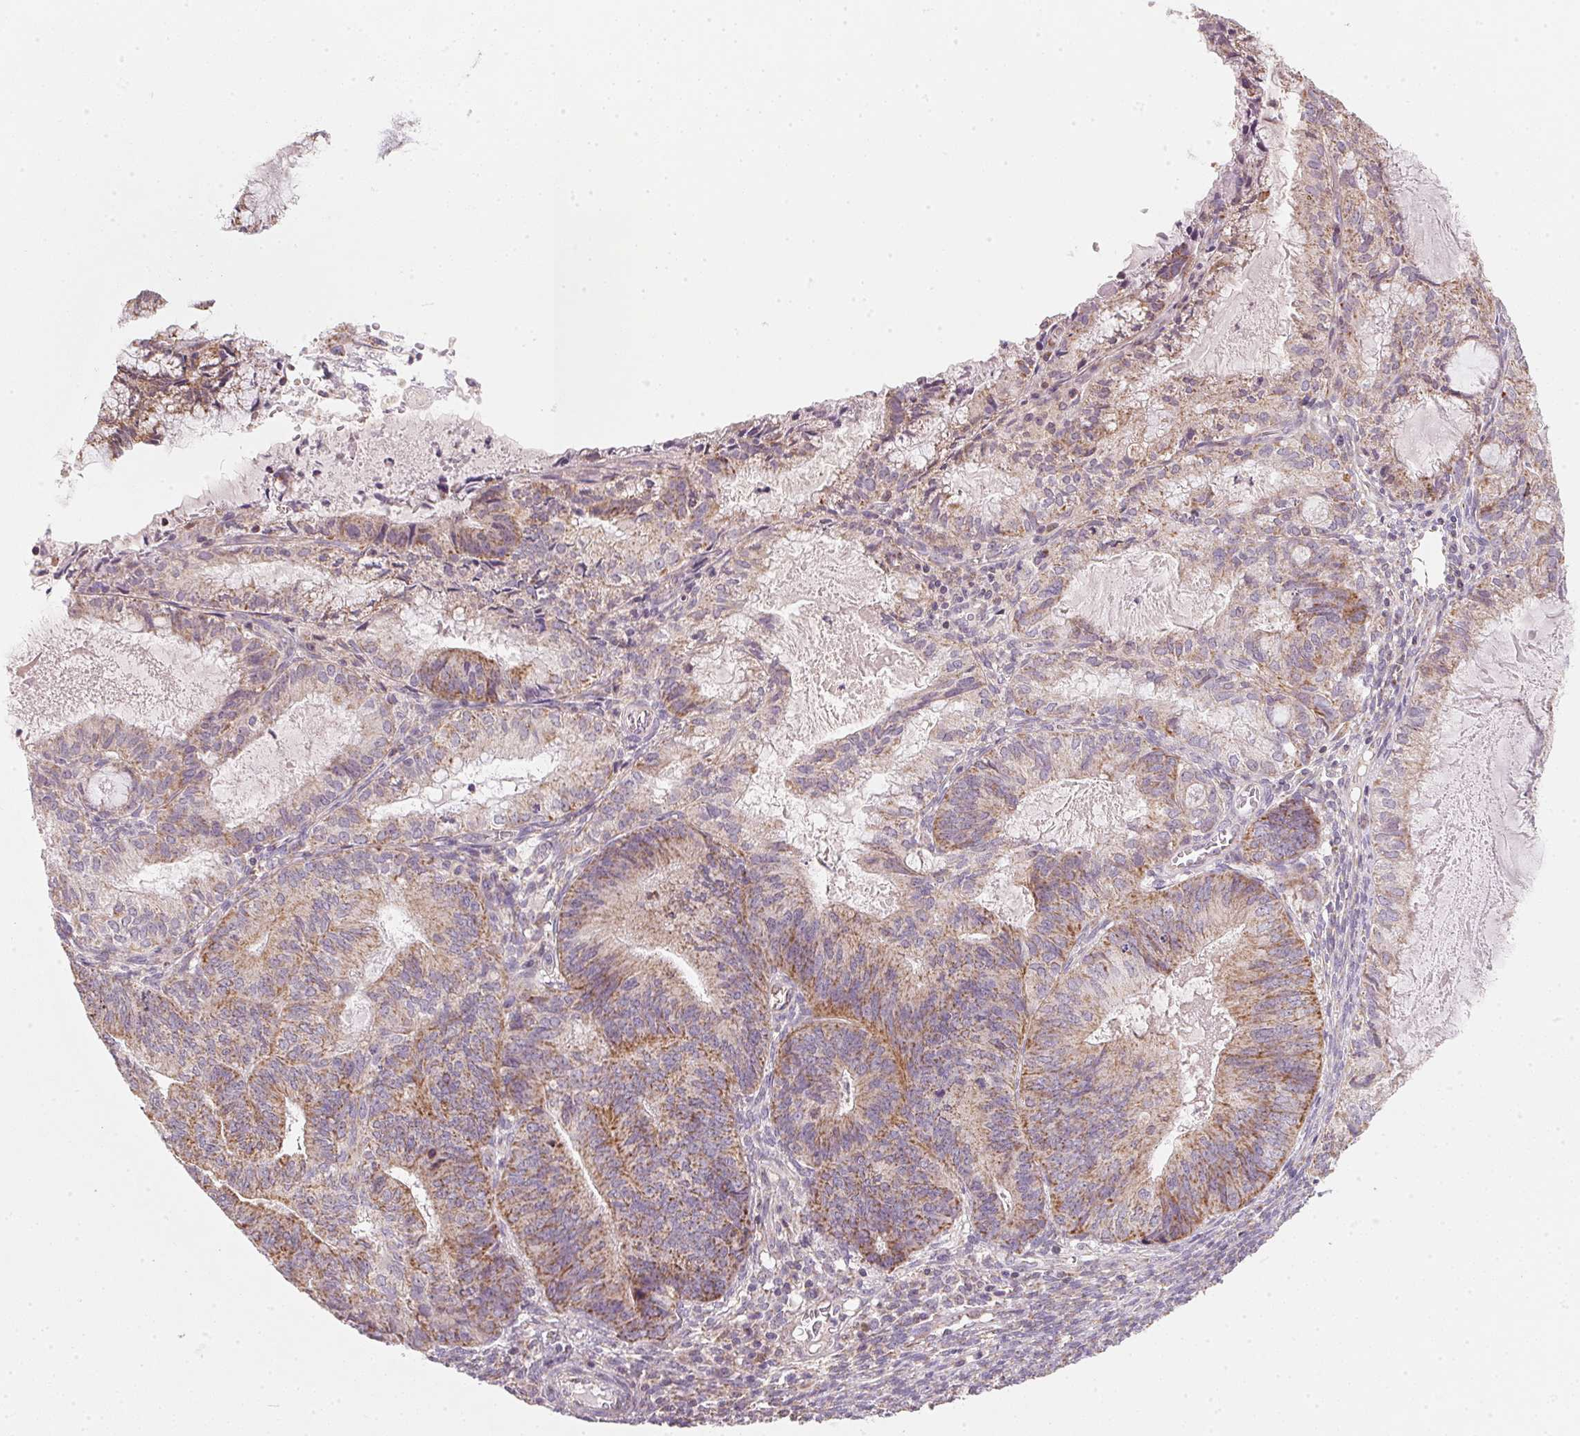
{"staining": {"intensity": "moderate", "quantity": ">75%", "location": "cytoplasmic/membranous"}, "tissue": "endometrial cancer", "cell_type": "Tumor cells", "image_type": "cancer", "snomed": [{"axis": "morphology", "description": "Adenocarcinoma, NOS"}, {"axis": "topography", "description": "Endometrium"}], "caption": "Brown immunohistochemical staining in human endometrial cancer (adenocarcinoma) shows moderate cytoplasmic/membranous expression in approximately >75% of tumor cells. (Brightfield microscopy of DAB IHC at high magnification).", "gene": "COQ7", "patient": {"sex": "female", "age": 86}}